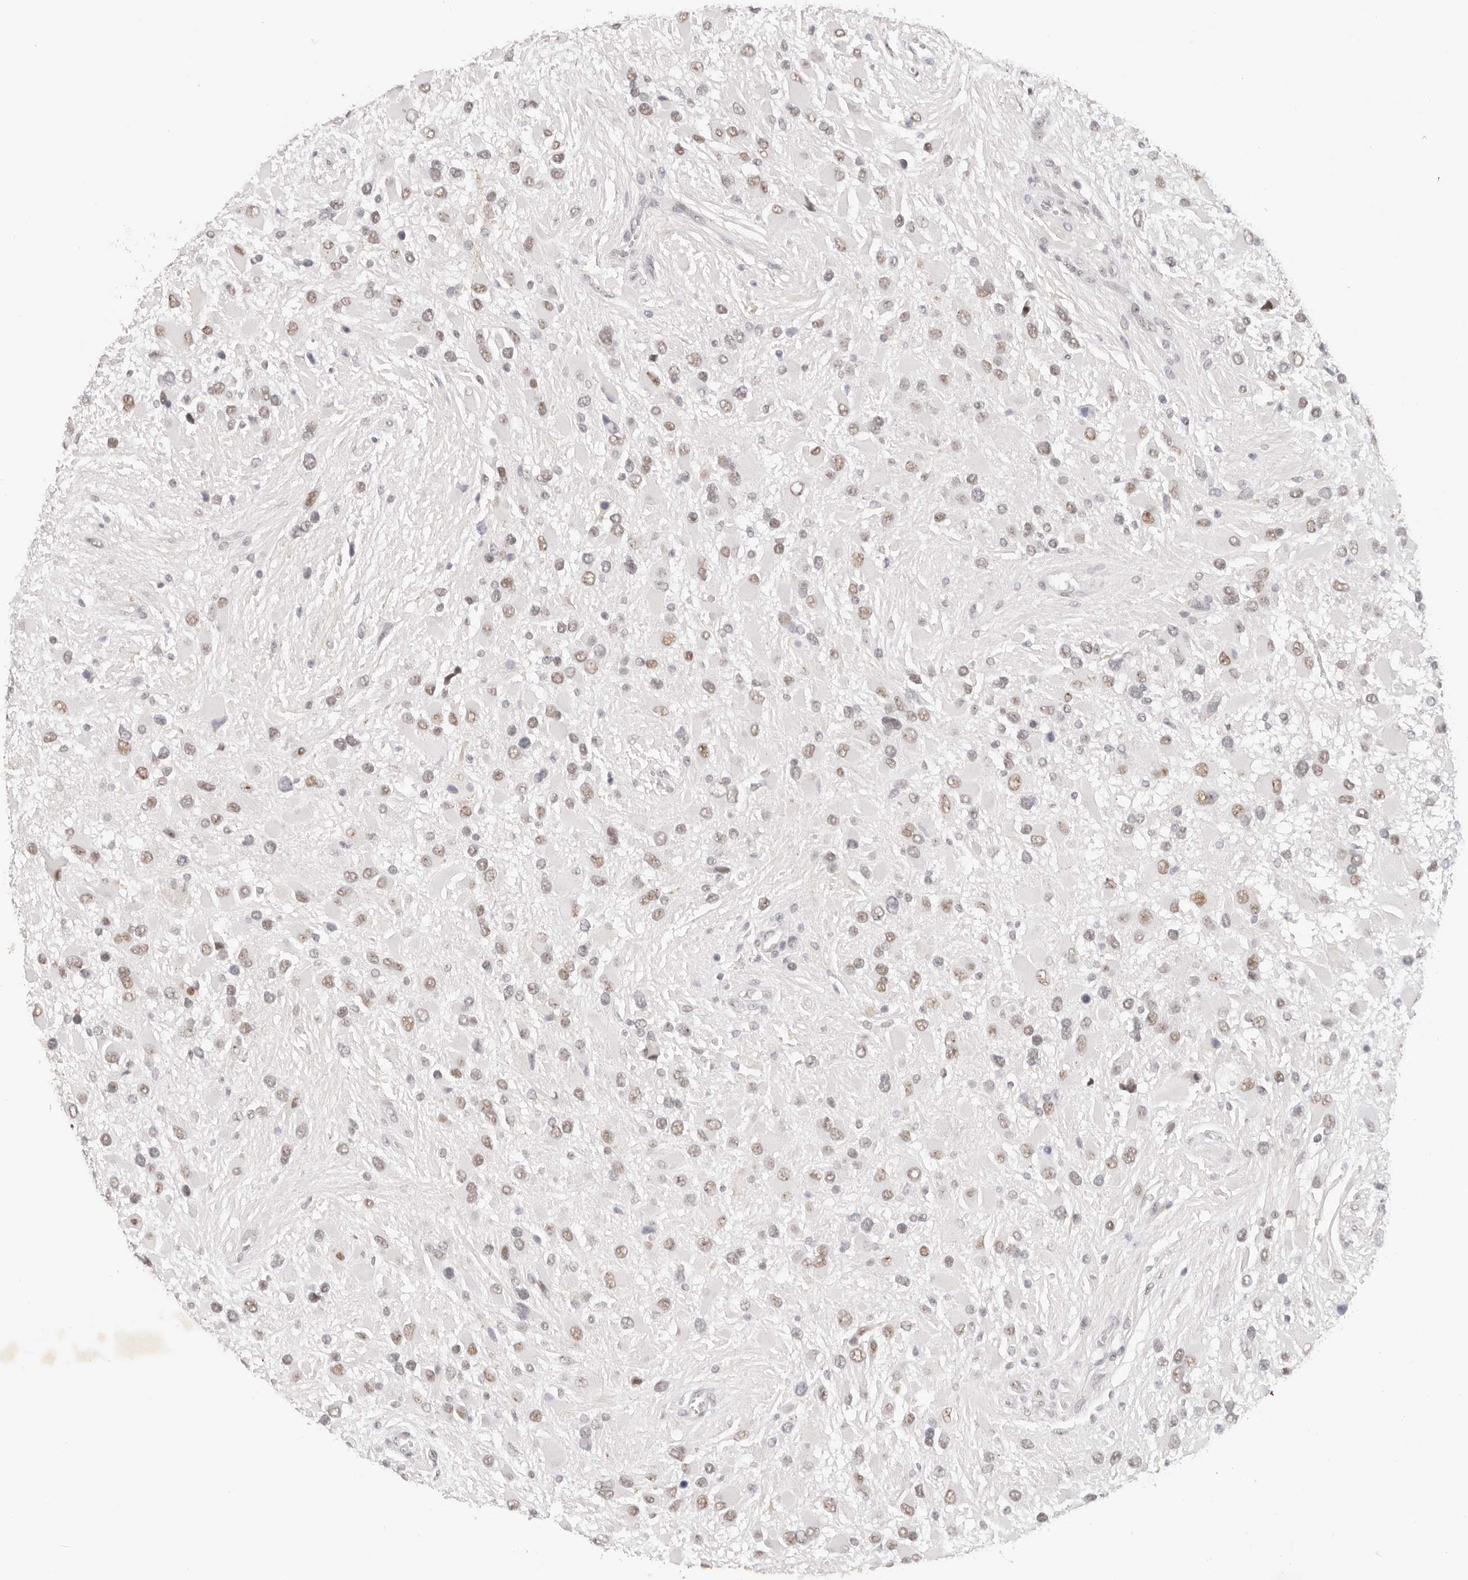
{"staining": {"intensity": "weak", "quantity": ">75%", "location": "nuclear"}, "tissue": "glioma", "cell_type": "Tumor cells", "image_type": "cancer", "snomed": [{"axis": "morphology", "description": "Glioma, malignant, High grade"}, {"axis": "topography", "description": "Brain"}], "caption": "This is an image of immunohistochemistry (IHC) staining of glioma, which shows weak staining in the nuclear of tumor cells.", "gene": "LARP7", "patient": {"sex": "male", "age": 53}}